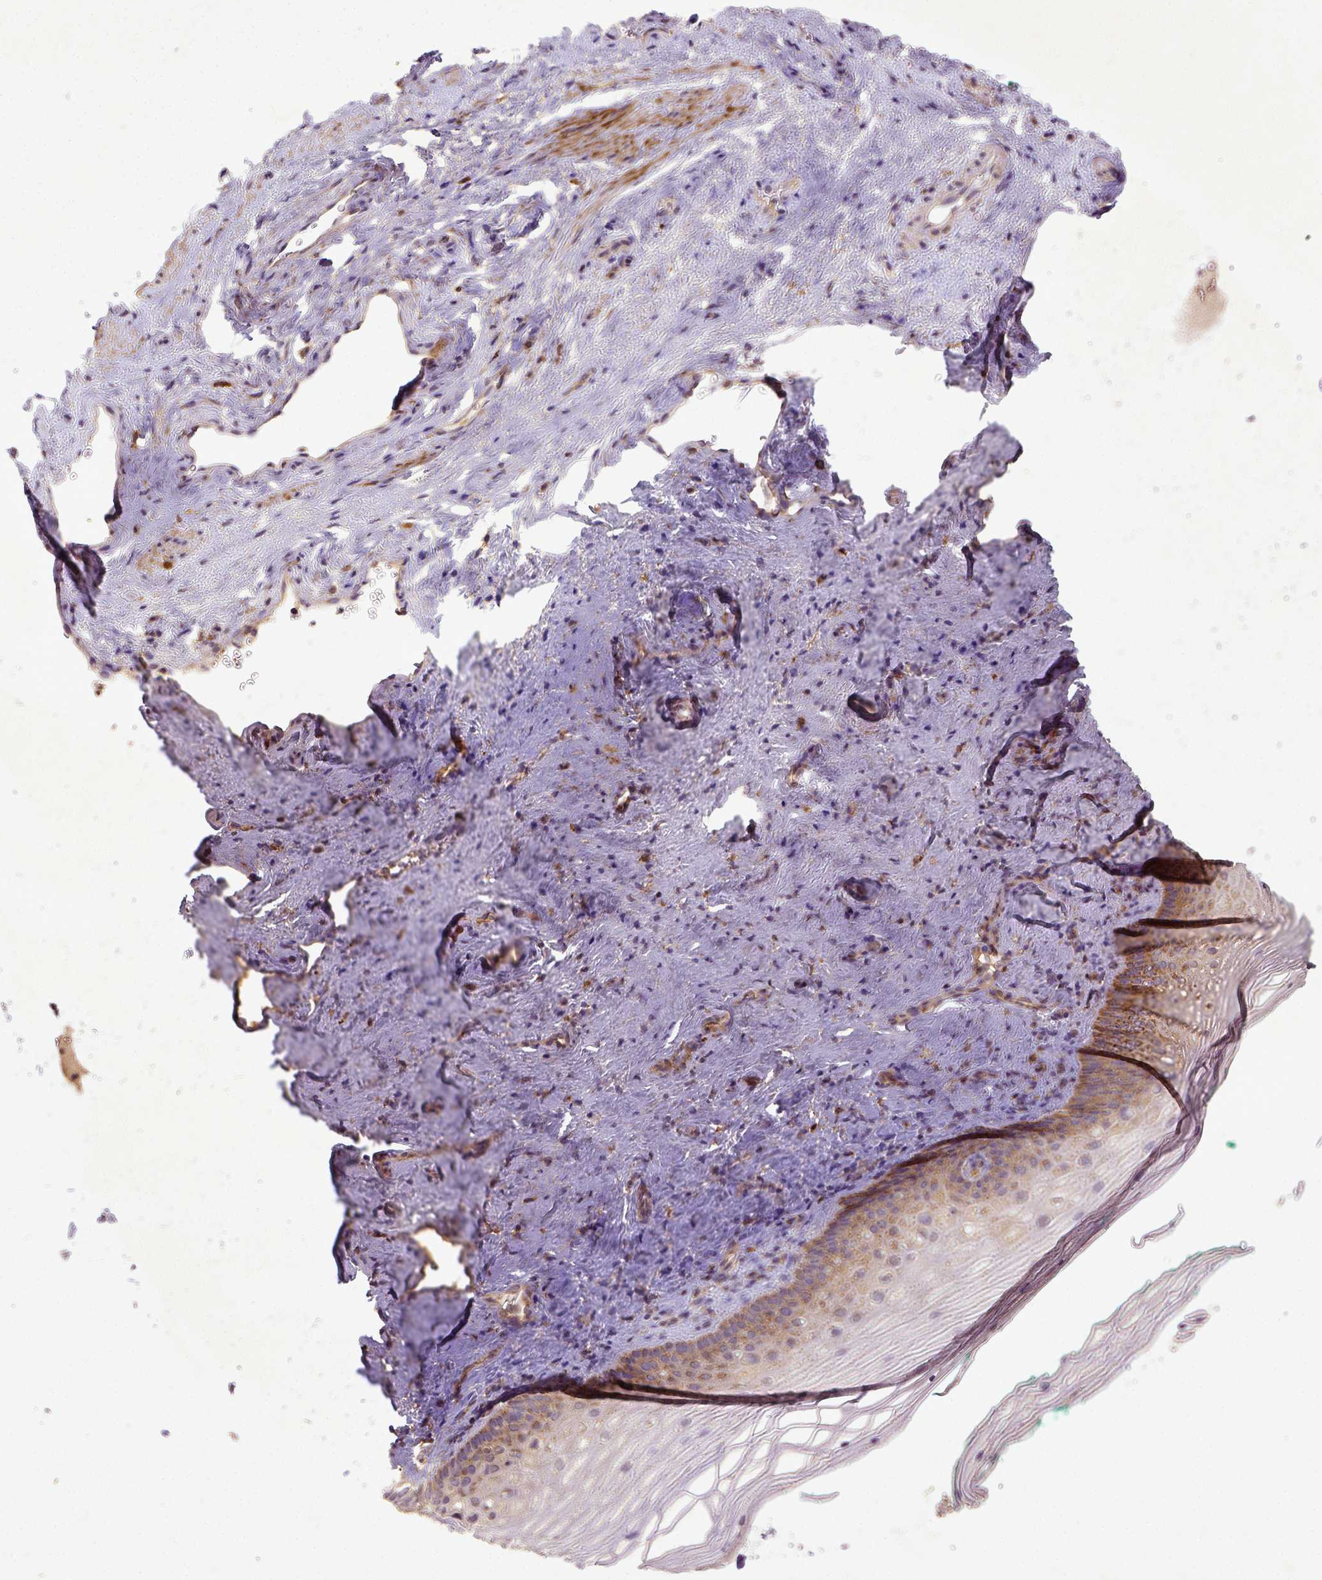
{"staining": {"intensity": "moderate", "quantity": "25%-75%", "location": "cytoplasmic/membranous"}, "tissue": "vagina", "cell_type": "Squamous epithelial cells", "image_type": "normal", "snomed": [{"axis": "morphology", "description": "Normal tissue, NOS"}, {"axis": "topography", "description": "Vagina"}], "caption": "Protein staining of unremarkable vagina shows moderate cytoplasmic/membranous positivity in approximately 25%-75% of squamous epithelial cells. Using DAB (3,3'-diaminobenzidine) (brown) and hematoxylin (blue) stains, captured at high magnification using brightfield microscopy.", "gene": "MT", "patient": {"sex": "female", "age": 44}}